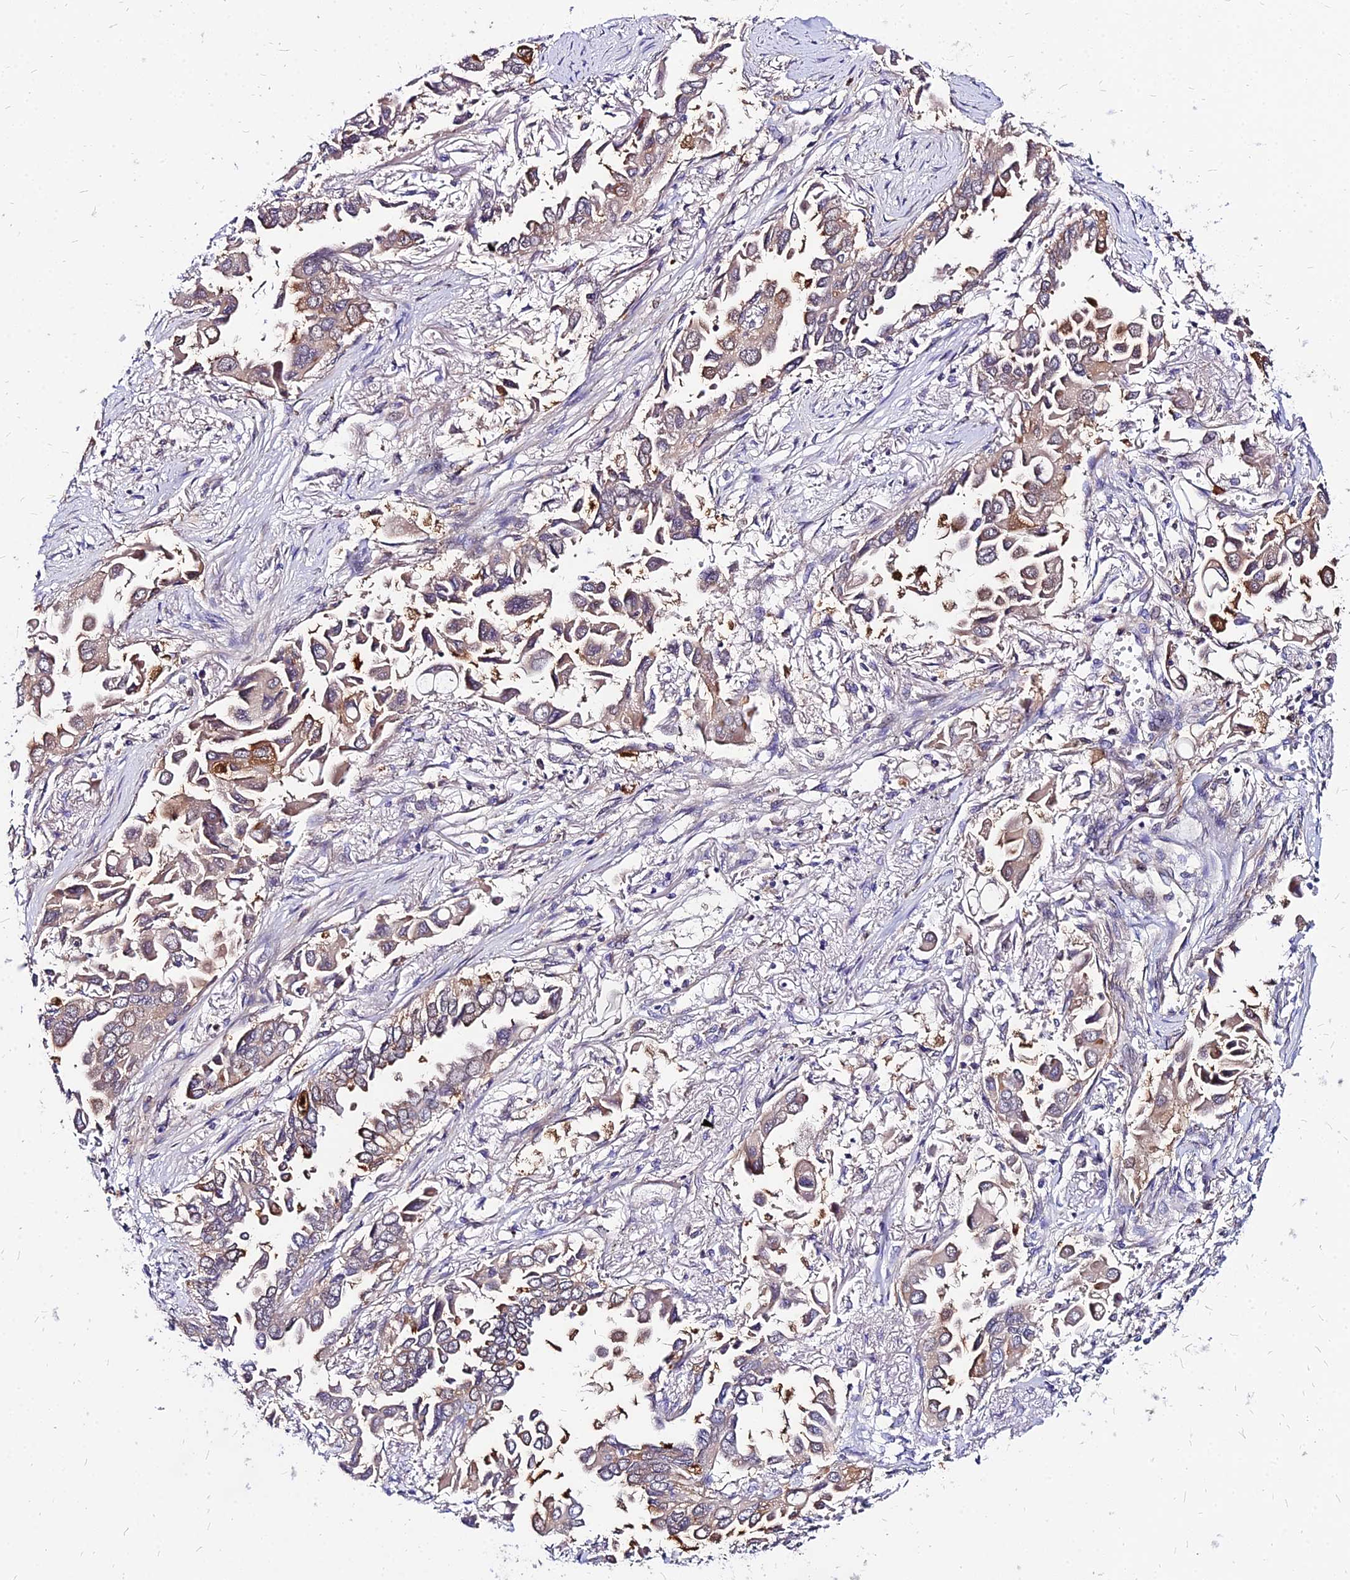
{"staining": {"intensity": "weak", "quantity": "<25%", "location": "cytoplasmic/membranous"}, "tissue": "lung cancer", "cell_type": "Tumor cells", "image_type": "cancer", "snomed": [{"axis": "morphology", "description": "Adenocarcinoma, NOS"}, {"axis": "topography", "description": "Lung"}], "caption": "Immunohistochemistry of human lung cancer (adenocarcinoma) exhibits no positivity in tumor cells. (DAB (3,3'-diaminobenzidine) immunohistochemistry with hematoxylin counter stain).", "gene": "ACSM6", "patient": {"sex": "female", "age": 76}}